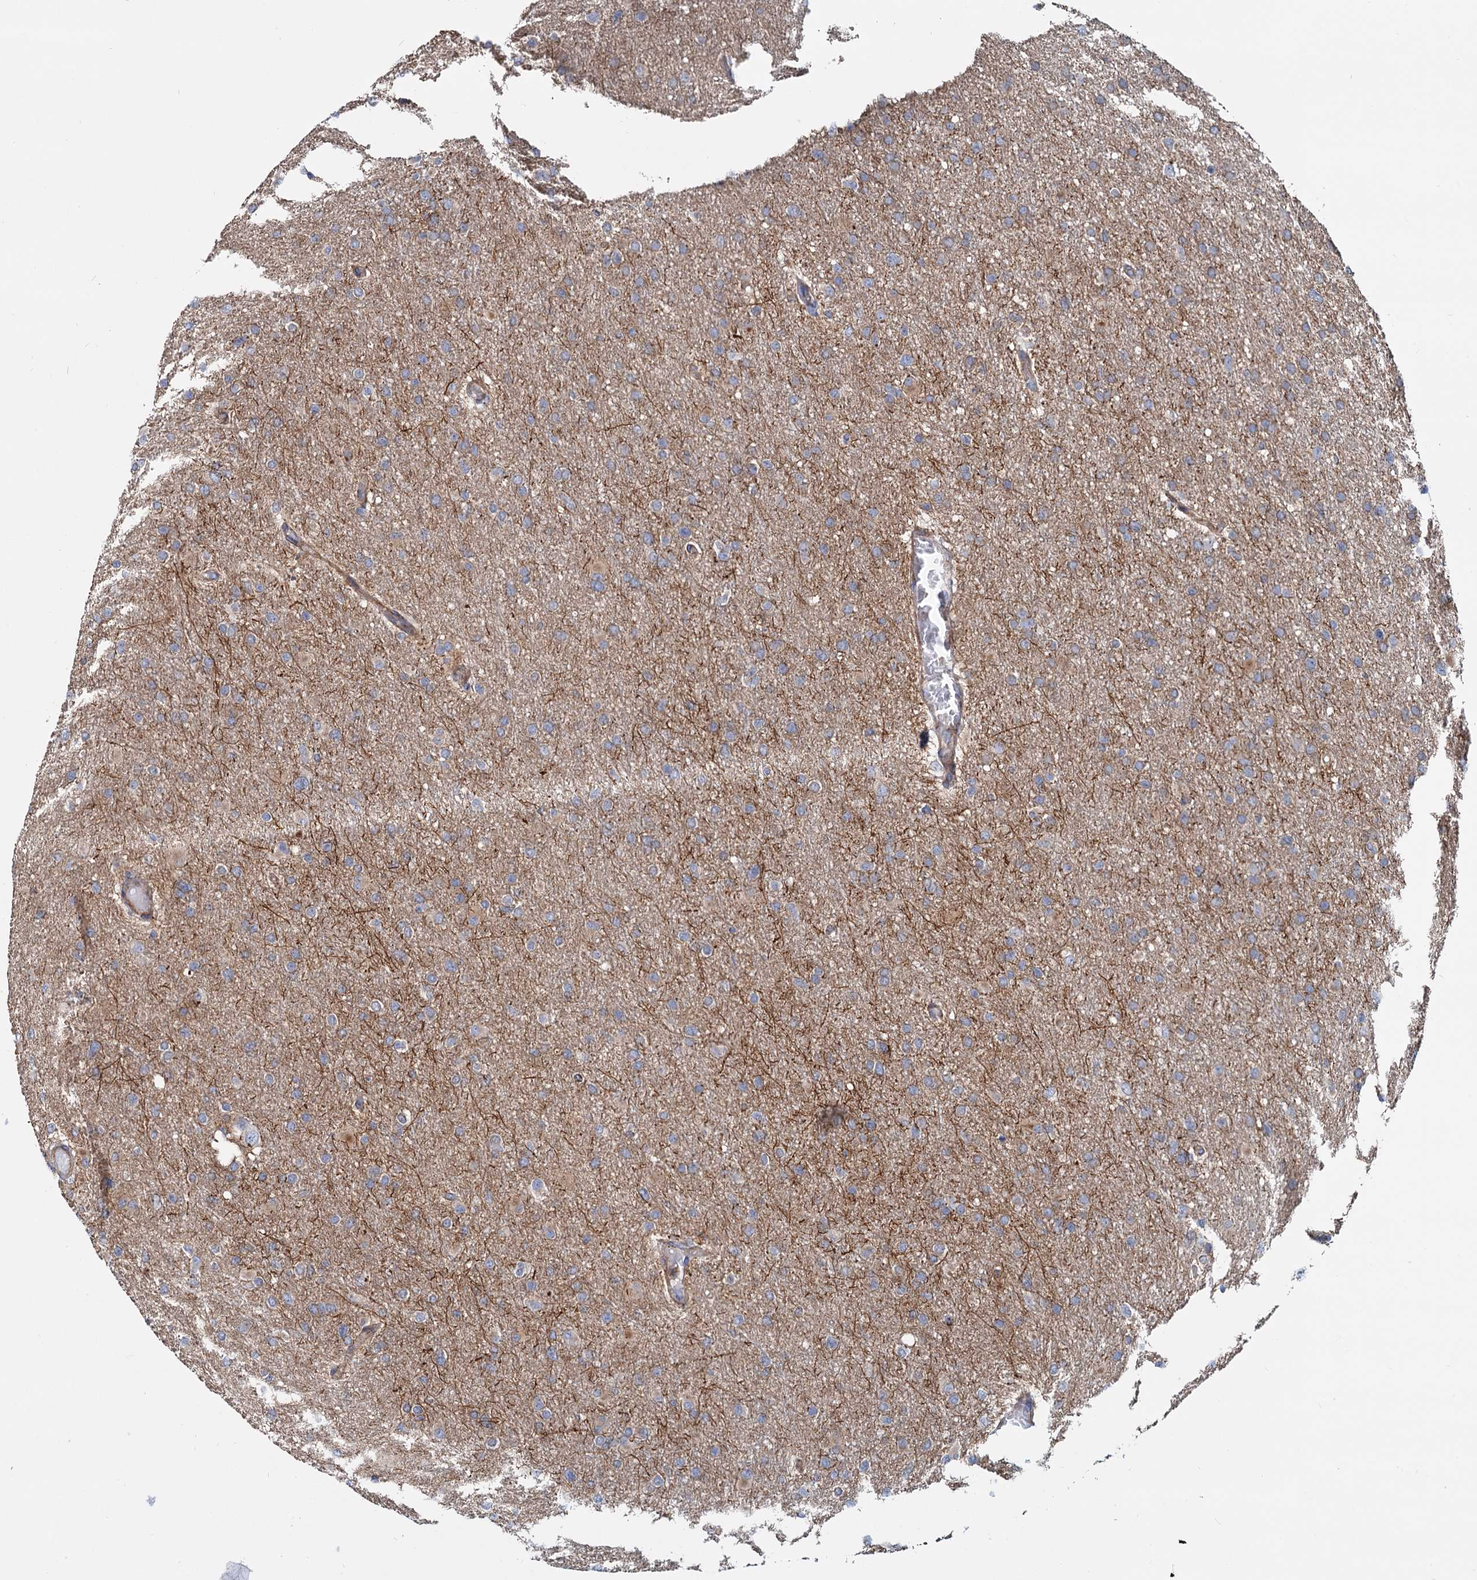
{"staining": {"intensity": "weak", "quantity": "25%-75%", "location": "cytoplasmic/membranous"}, "tissue": "glioma", "cell_type": "Tumor cells", "image_type": "cancer", "snomed": [{"axis": "morphology", "description": "Glioma, malignant, High grade"}, {"axis": "topography", "description": "Cerebral cortex"}], "caption": "Brown immunohistochemical staining in high-grade glioma (malignant) displays weak cytoplasmic/membranous expression in about 25%-75% of tumor cells.", "gene": "PSEN1", "patient": {"sex": "female", "age": 36}}